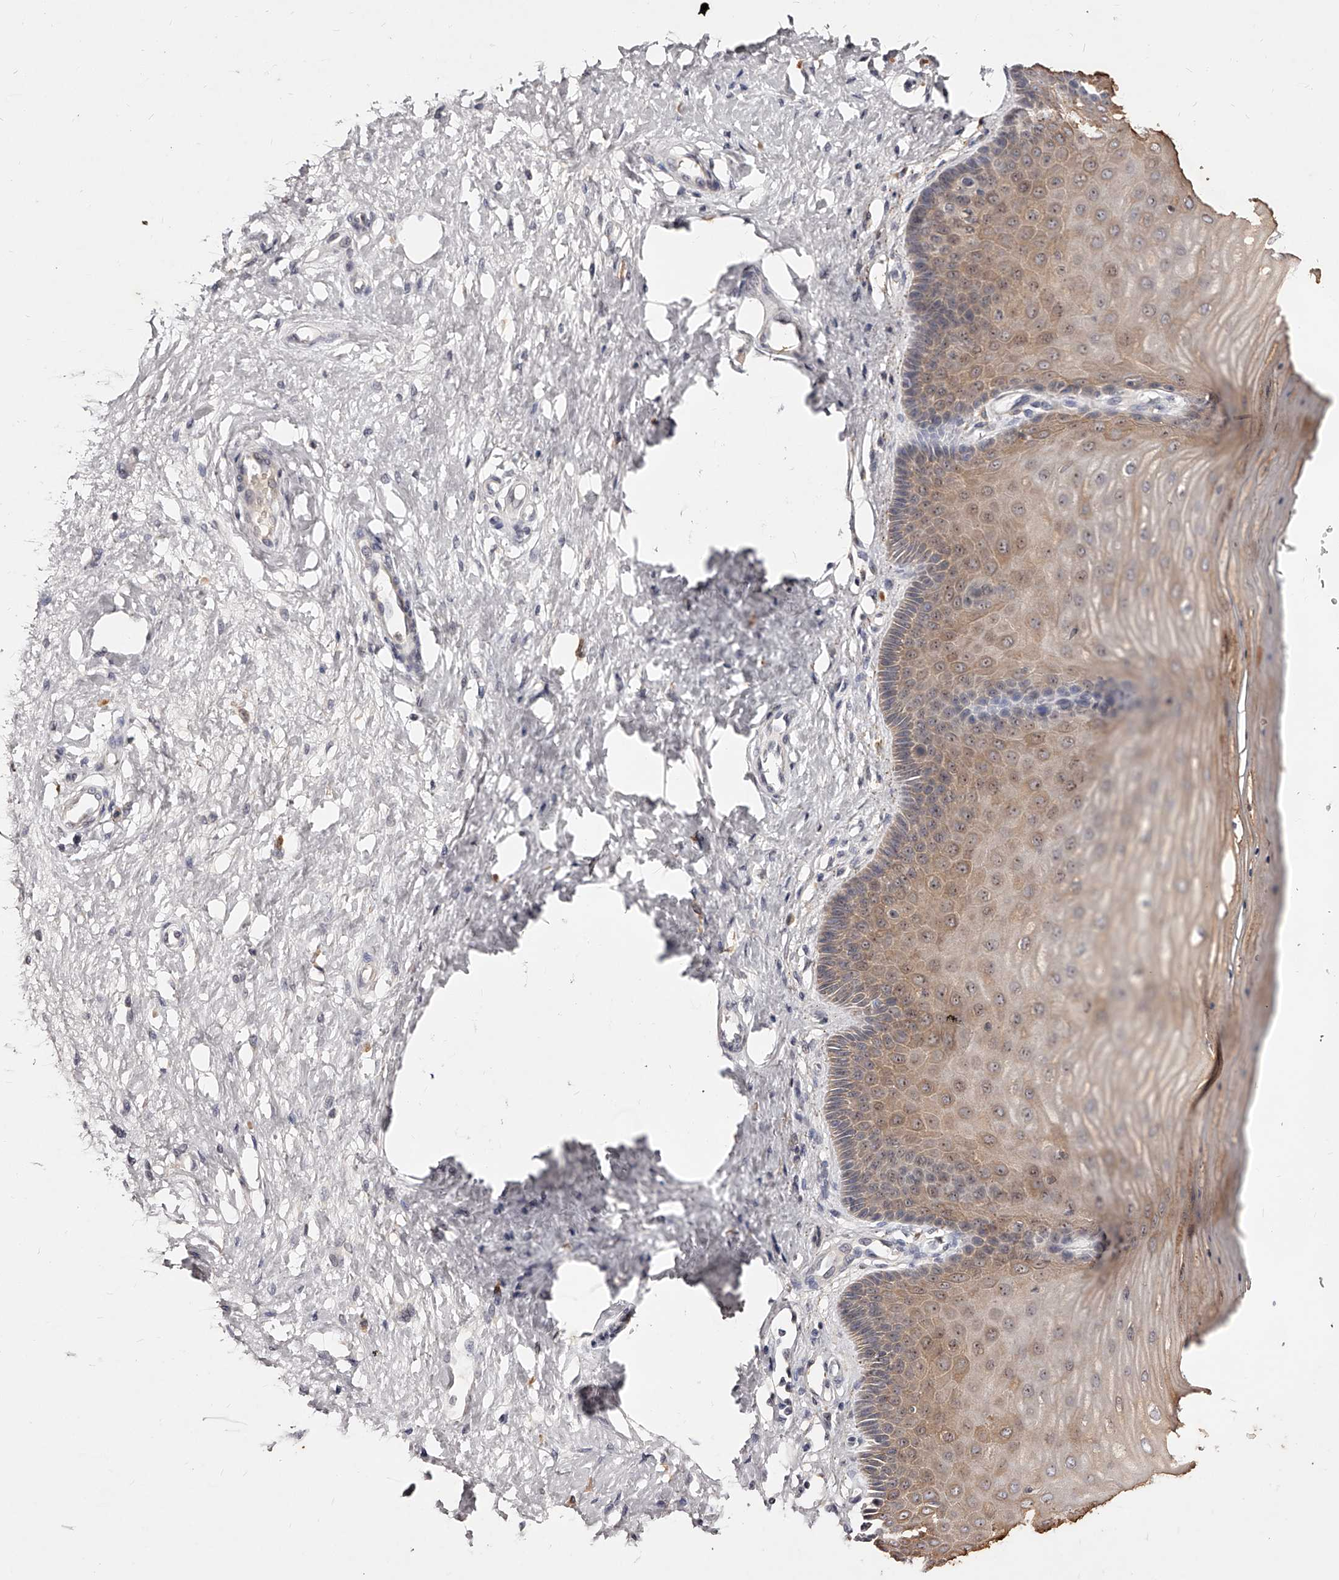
{"staining": {"intensity": "moderate", "quantity": ">75%", "location": "cytoplasmic/membranous"}, "tissue": "cervix", "cell_type": "Glandular cells", "image_type": "normal", "snomed": [{"axis": "morphology", "description": "Normal tissue, NOS"}, {"axis": "topography", "description": "Cervix"}], "caption": "Moderate cytoplasmic/membranous protein expression is identified in approximately >75% of glandular cells in cervix. (IHC, brightfield microscopy, high magnification).", "gene": "PHACTR1", "patient": {"sex": "female", "age": 55}}